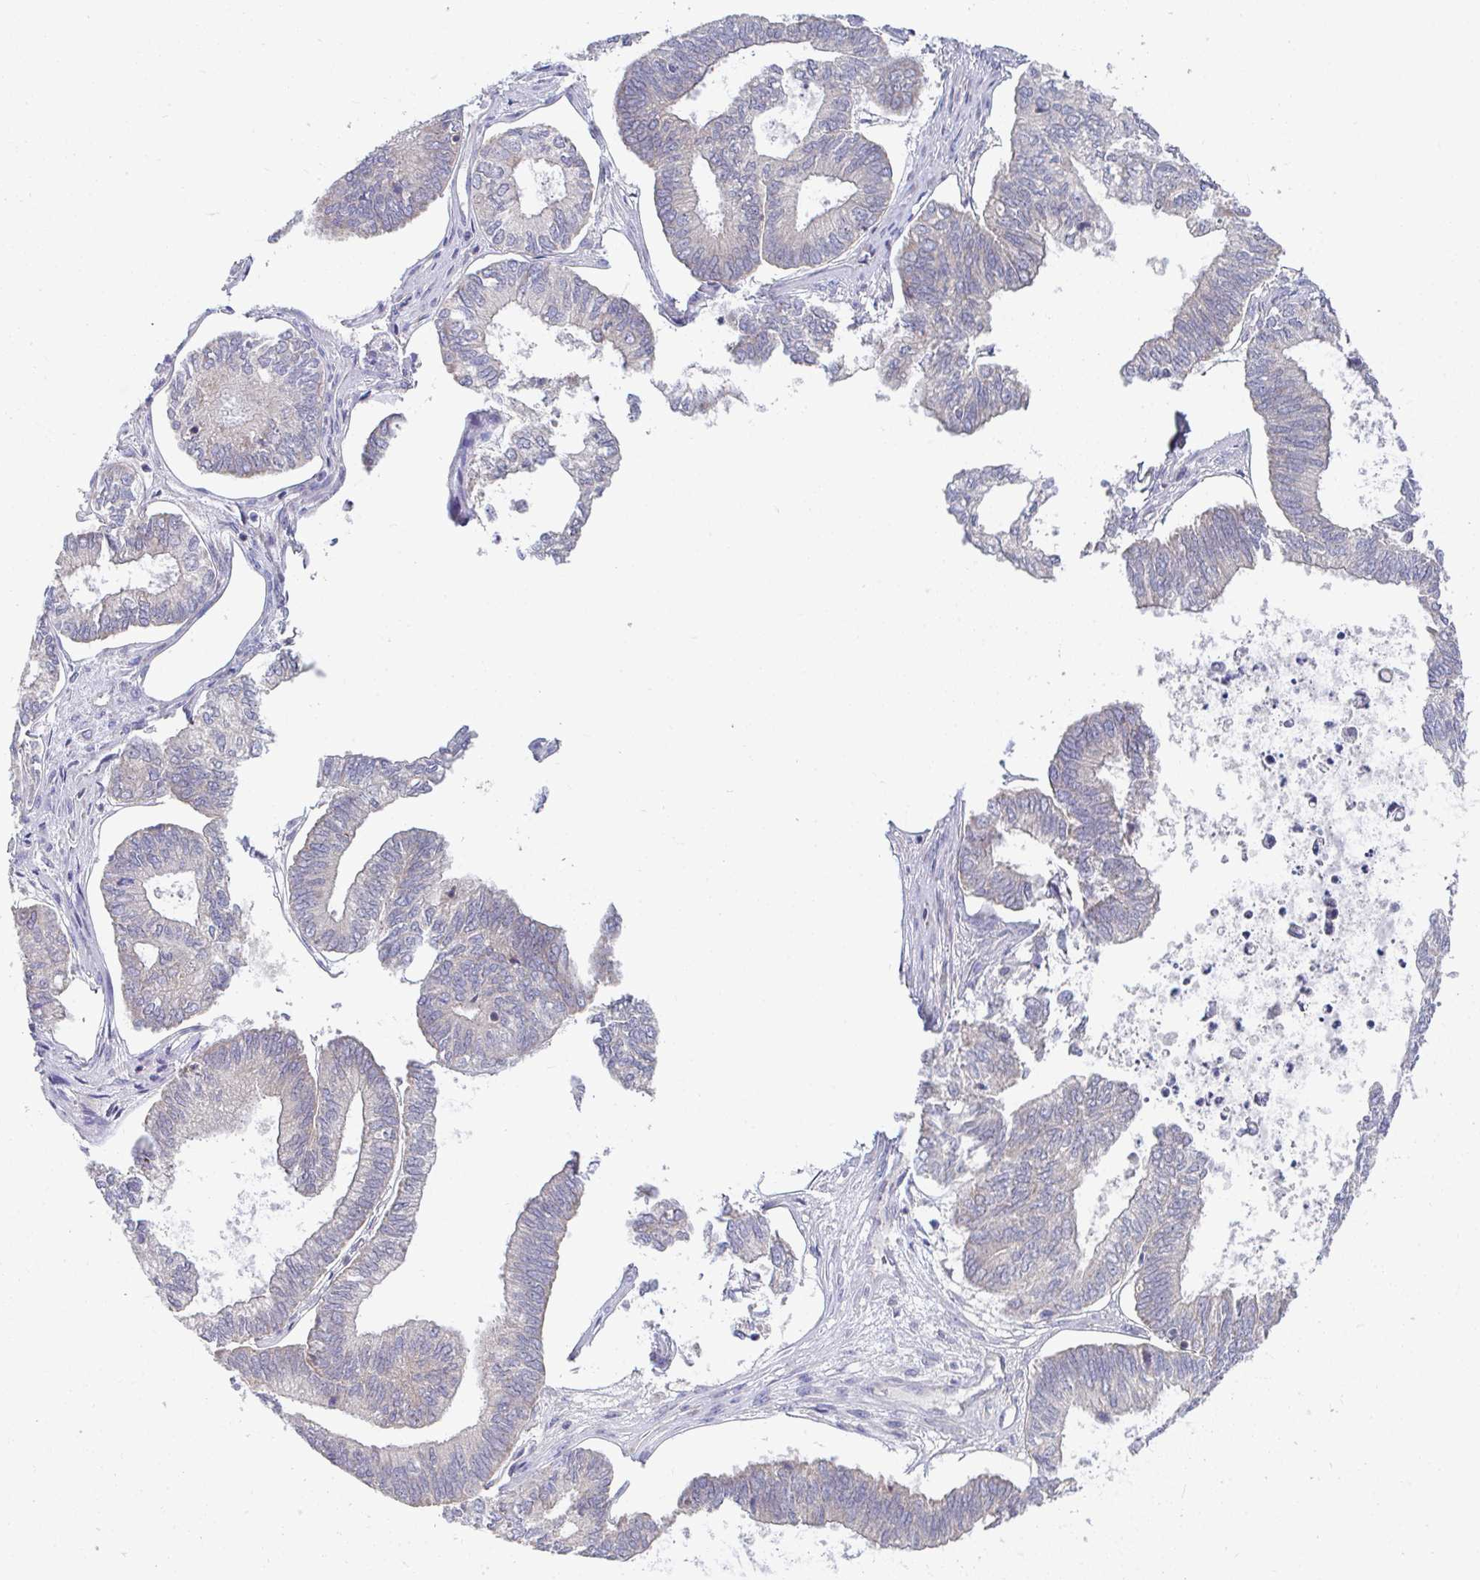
{"staining": {"intensity": "moderate", "quantity": "<25%", "location": "cytoplasmic/membranous"}, "tissue": "ovarian cancer", "cell_type": "Tumor cells", "image_type": "cancer", "snomed": [{"axis": "morphology", "description": "Carcinoma, endometroid"}, {"axis": "topography", "description": "Ovary"}], "caption": "This is a photomicrograph of IHC staining of ovarian cancer (endometroid carcinoma), which shows moderate positivity in the cytoplasmic/membranous of tumor cells.", "gene": "EIF1AD", "patient": {"sex": "female", "age": 64}}